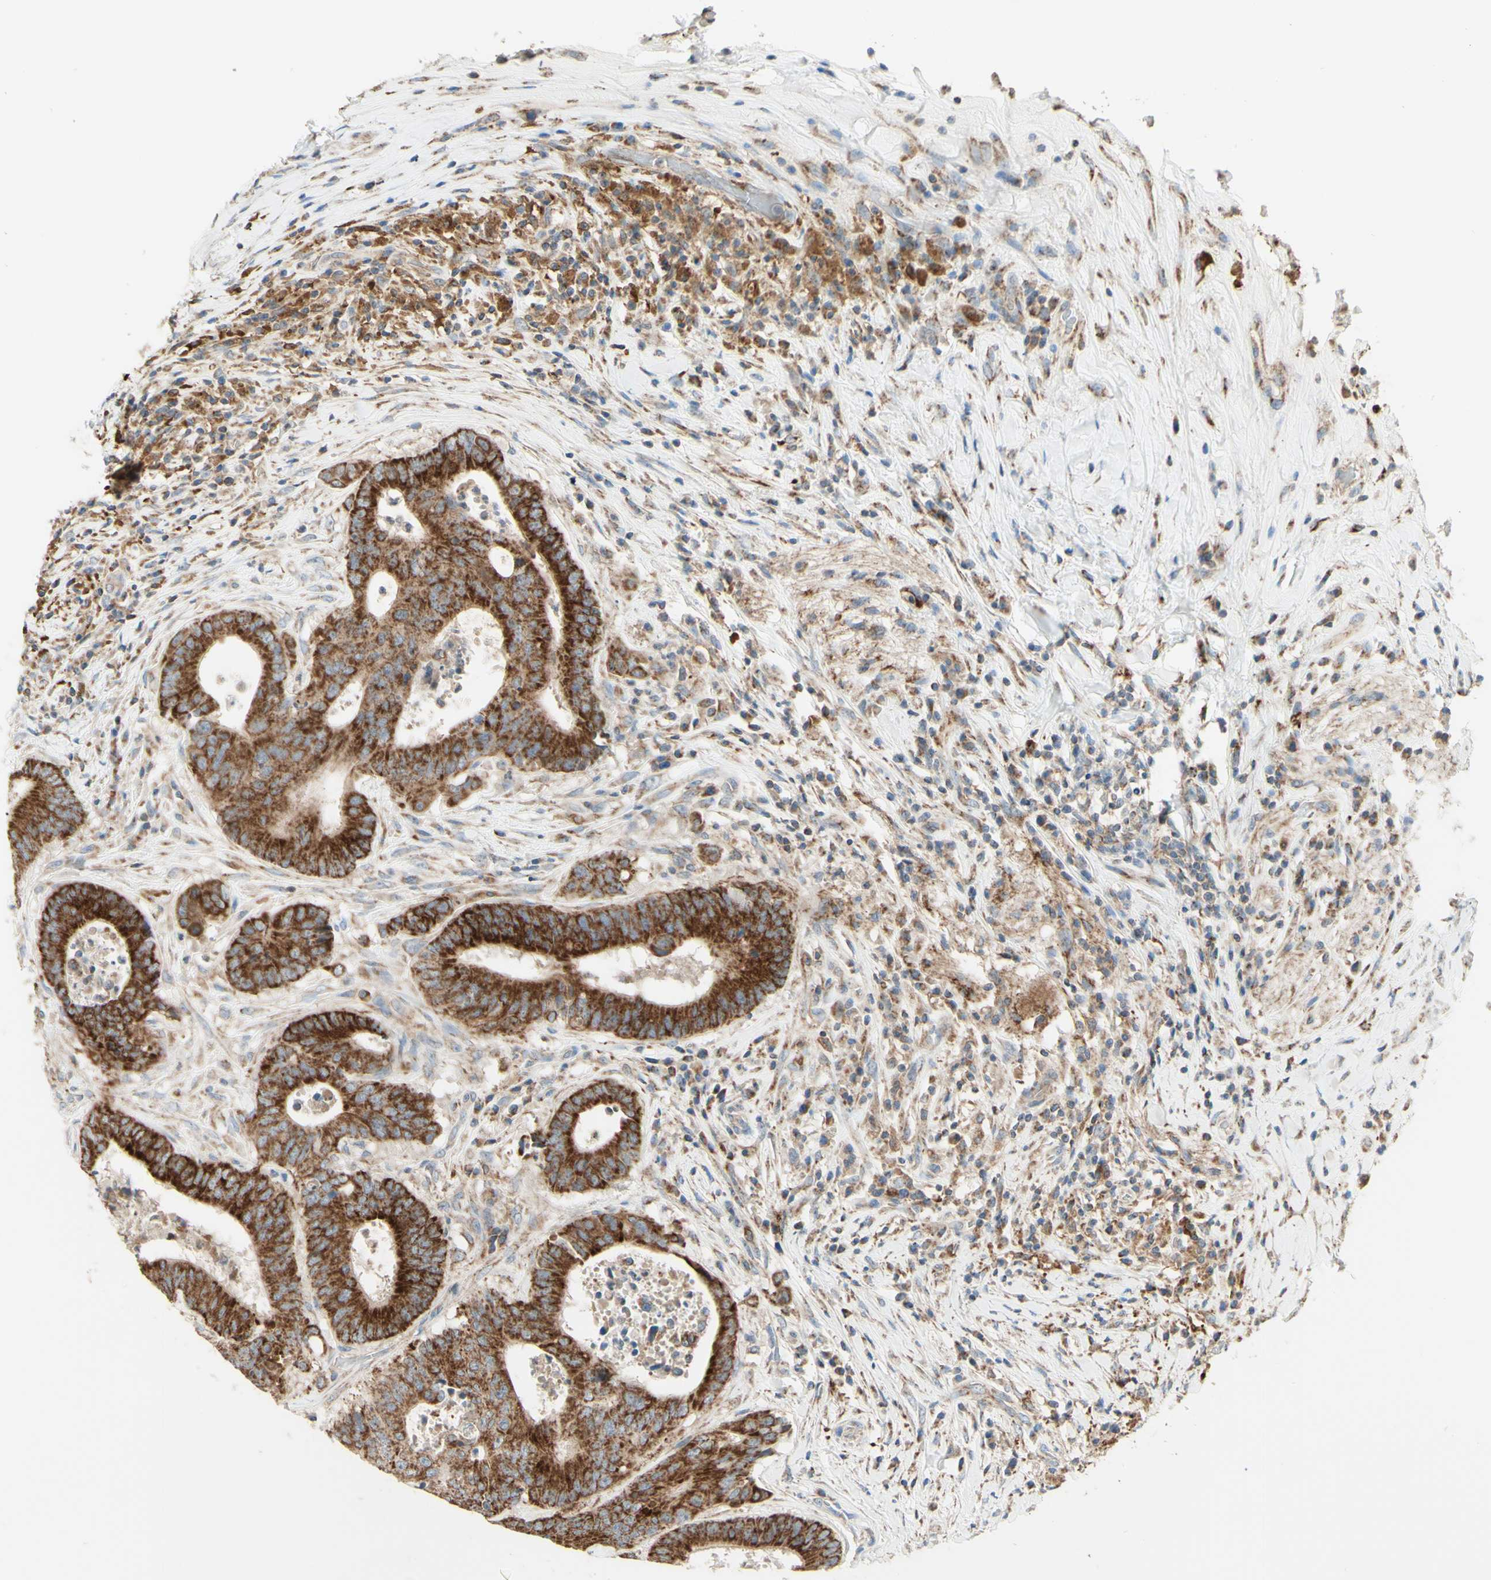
{"staining": {"intensity": "strong", "quantity": ">75%", "location": "cytoplasmic/membranous"}, "tissue": "colorectal cancer", "cell_type": "Tumor cells", "image_type": "cancer", "snomed": [{"axis": "morphology", "description": "Adenocarcinoma, NOS"}, {"axis": "topography", "description": "Rectum"}], "caption": "Colorectal cancer (adenocarcinoma) was stained to show a protein in brown. There is high levels of strong cytoplasmic/membranous positivity in about >75% of tumor cells.", "gene": "ARMC10", "patient": {"sex": "male", "age": 72}}